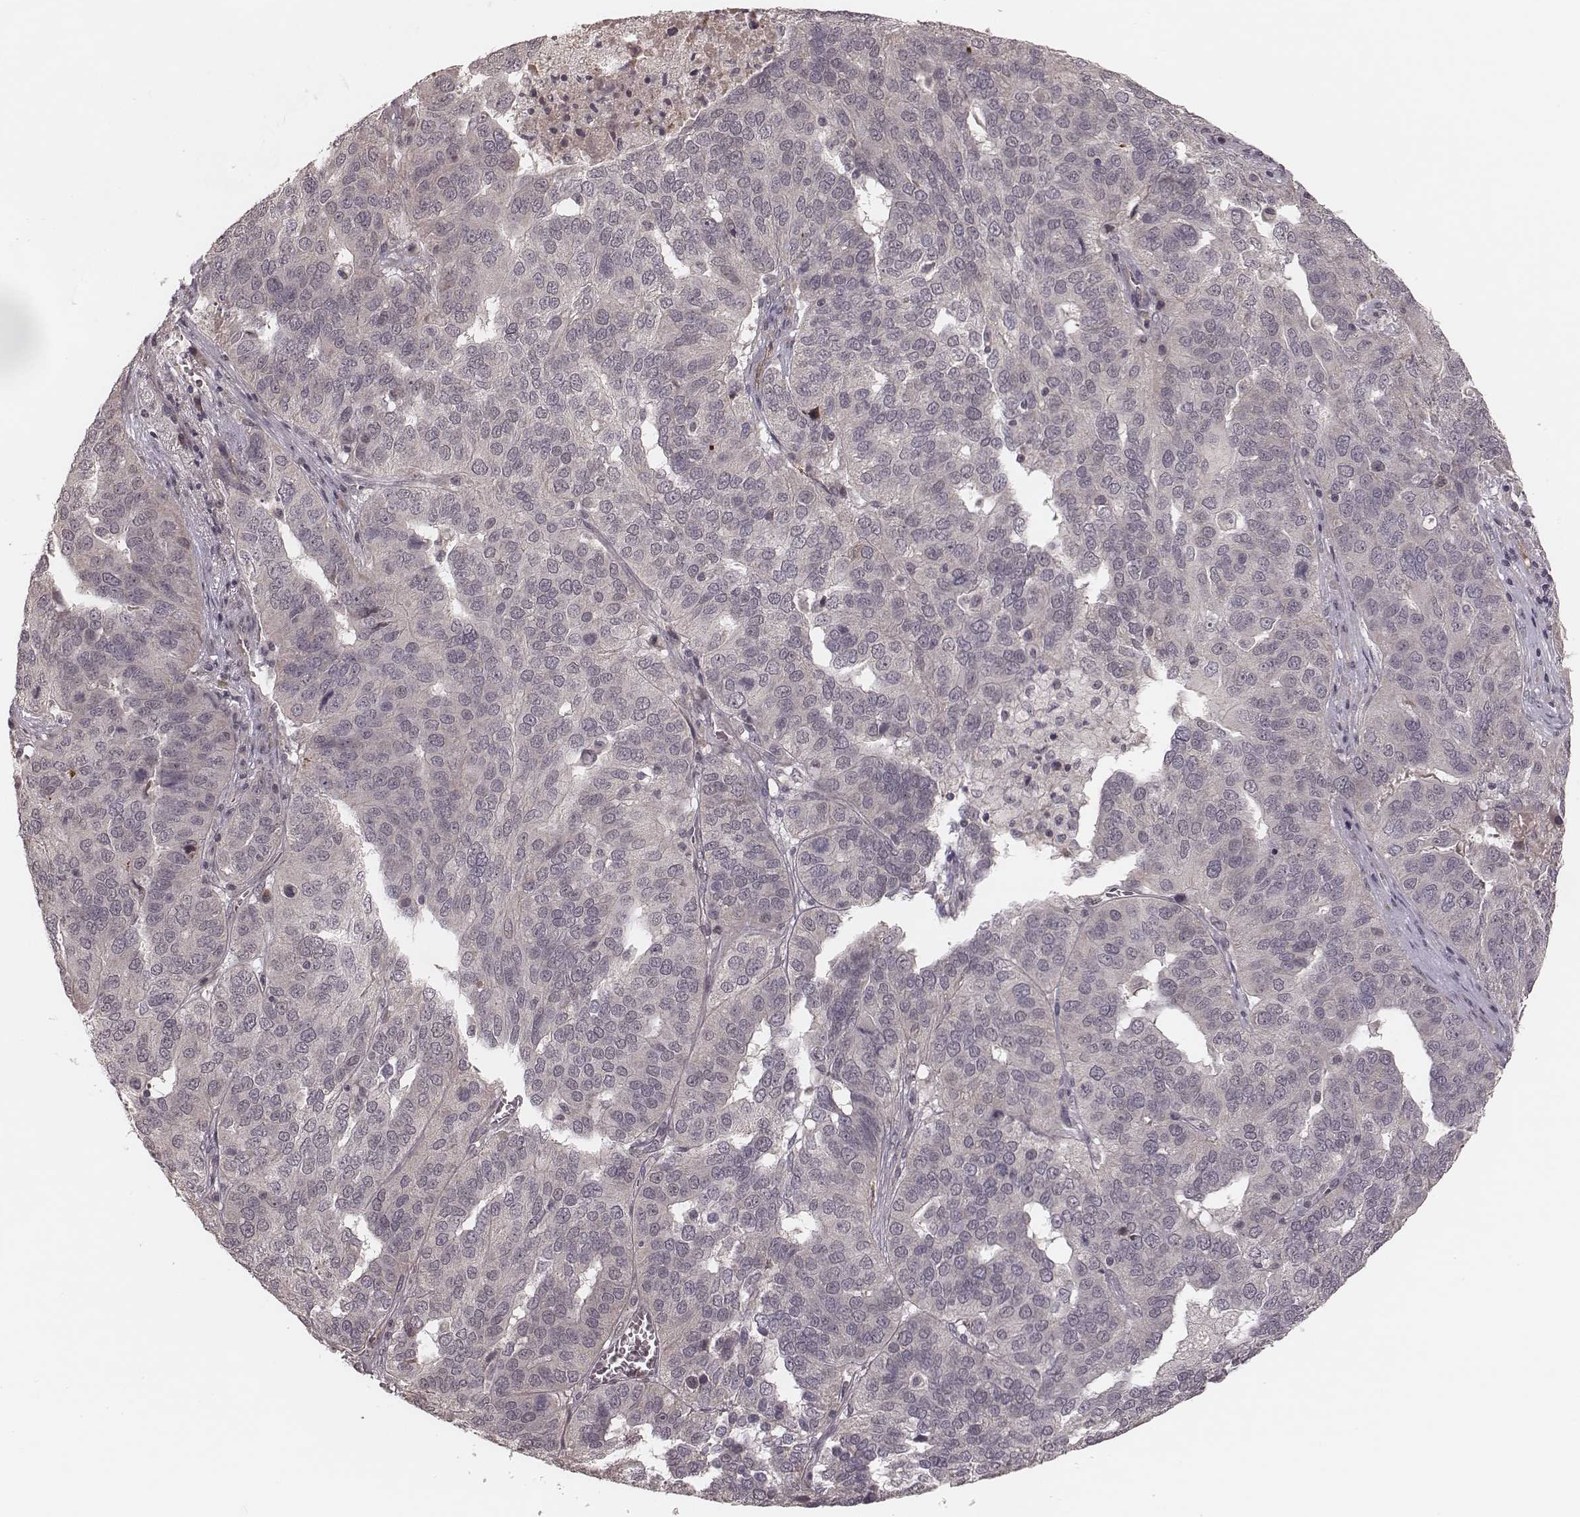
{"staining": {"intensity": "negative", "quantity": "none", "location": "none"}, "tissue": "ovarian cancer", "cell_type": "Tumor cells", "image_type": "cancer", "snomed": [{"axis": "morphology", "description": "Carcinoma, endometroid"}, {"axis": "topography", "description": "Soft tissue"}, {"axis": "topography", "description": "Ovary"}], "caption": "Immunohistochemical staining of human ovarian endometroid carcinoma reveals no significant staining in tumor cells.", "gene": "IL5", "patient": {"sex": "female", "age": 52}}